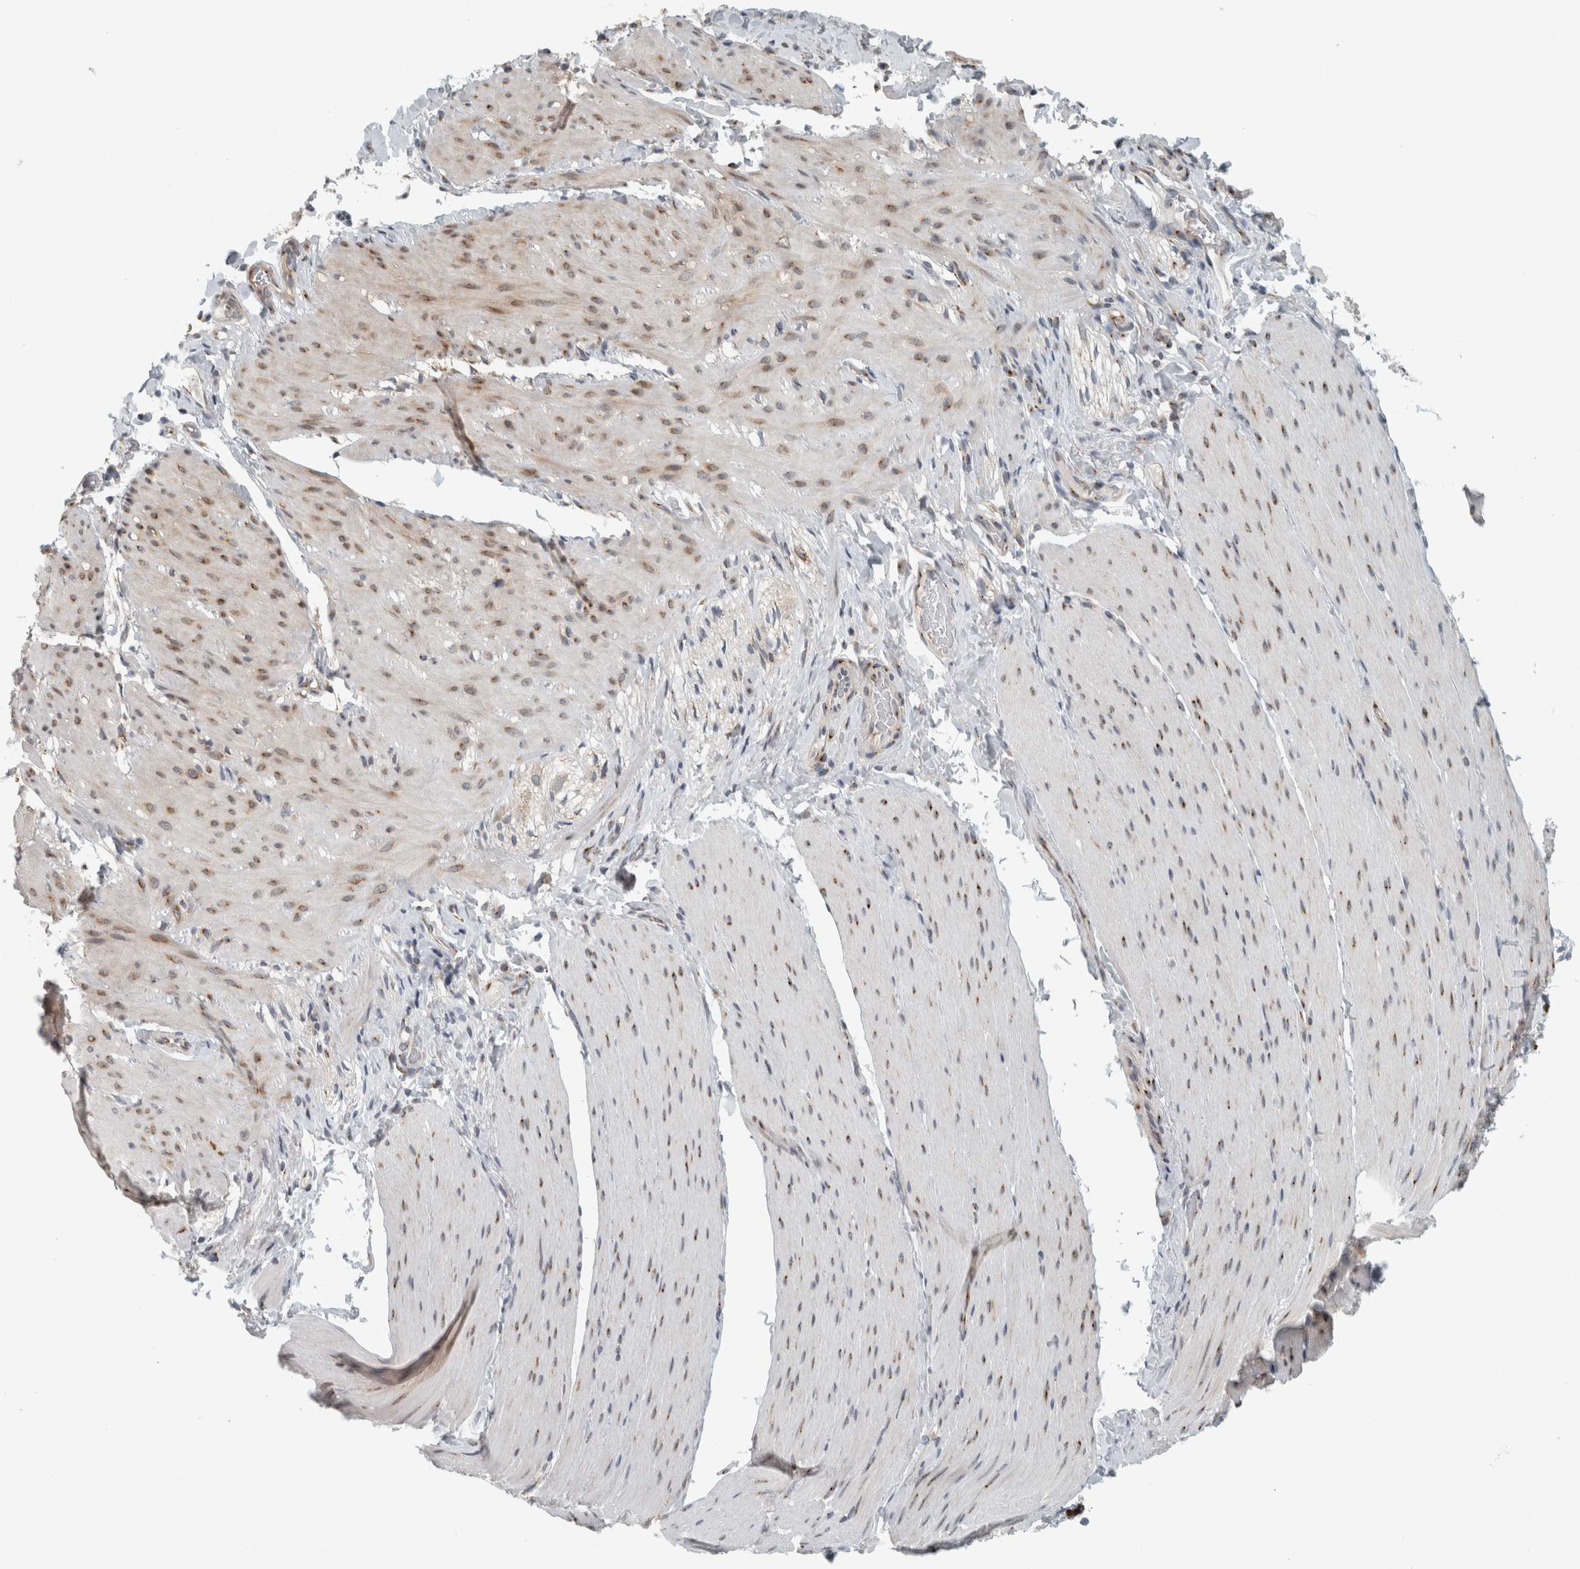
{"staining": {"intensity": "weak", "quantity": "<25%", "location": "cytoplasmic/membranous"}, "tissue": "smooth muscle", "cell_type": "Smooth muscle cells", "image_type": "normal", "snomed": [{"axis": "morphology", "description": "Normal tissue, NOS"}, {"axis": "topography", "description": "Smooth muscle"}, {"axis": "topography", "description": "Small intestine"}], "caption": "This photomicrograph is of normal smooth muscle stained with immunohistochemistry to label a protein in brown with the nuclei are counter-stained blue. There is no expression in smooth muscle cells. (DAB (3,3'-diaminobenzidine) IHC, high magnification).", "gene": "KIF1C", "patient": {"sex": "female", "age": 84}}